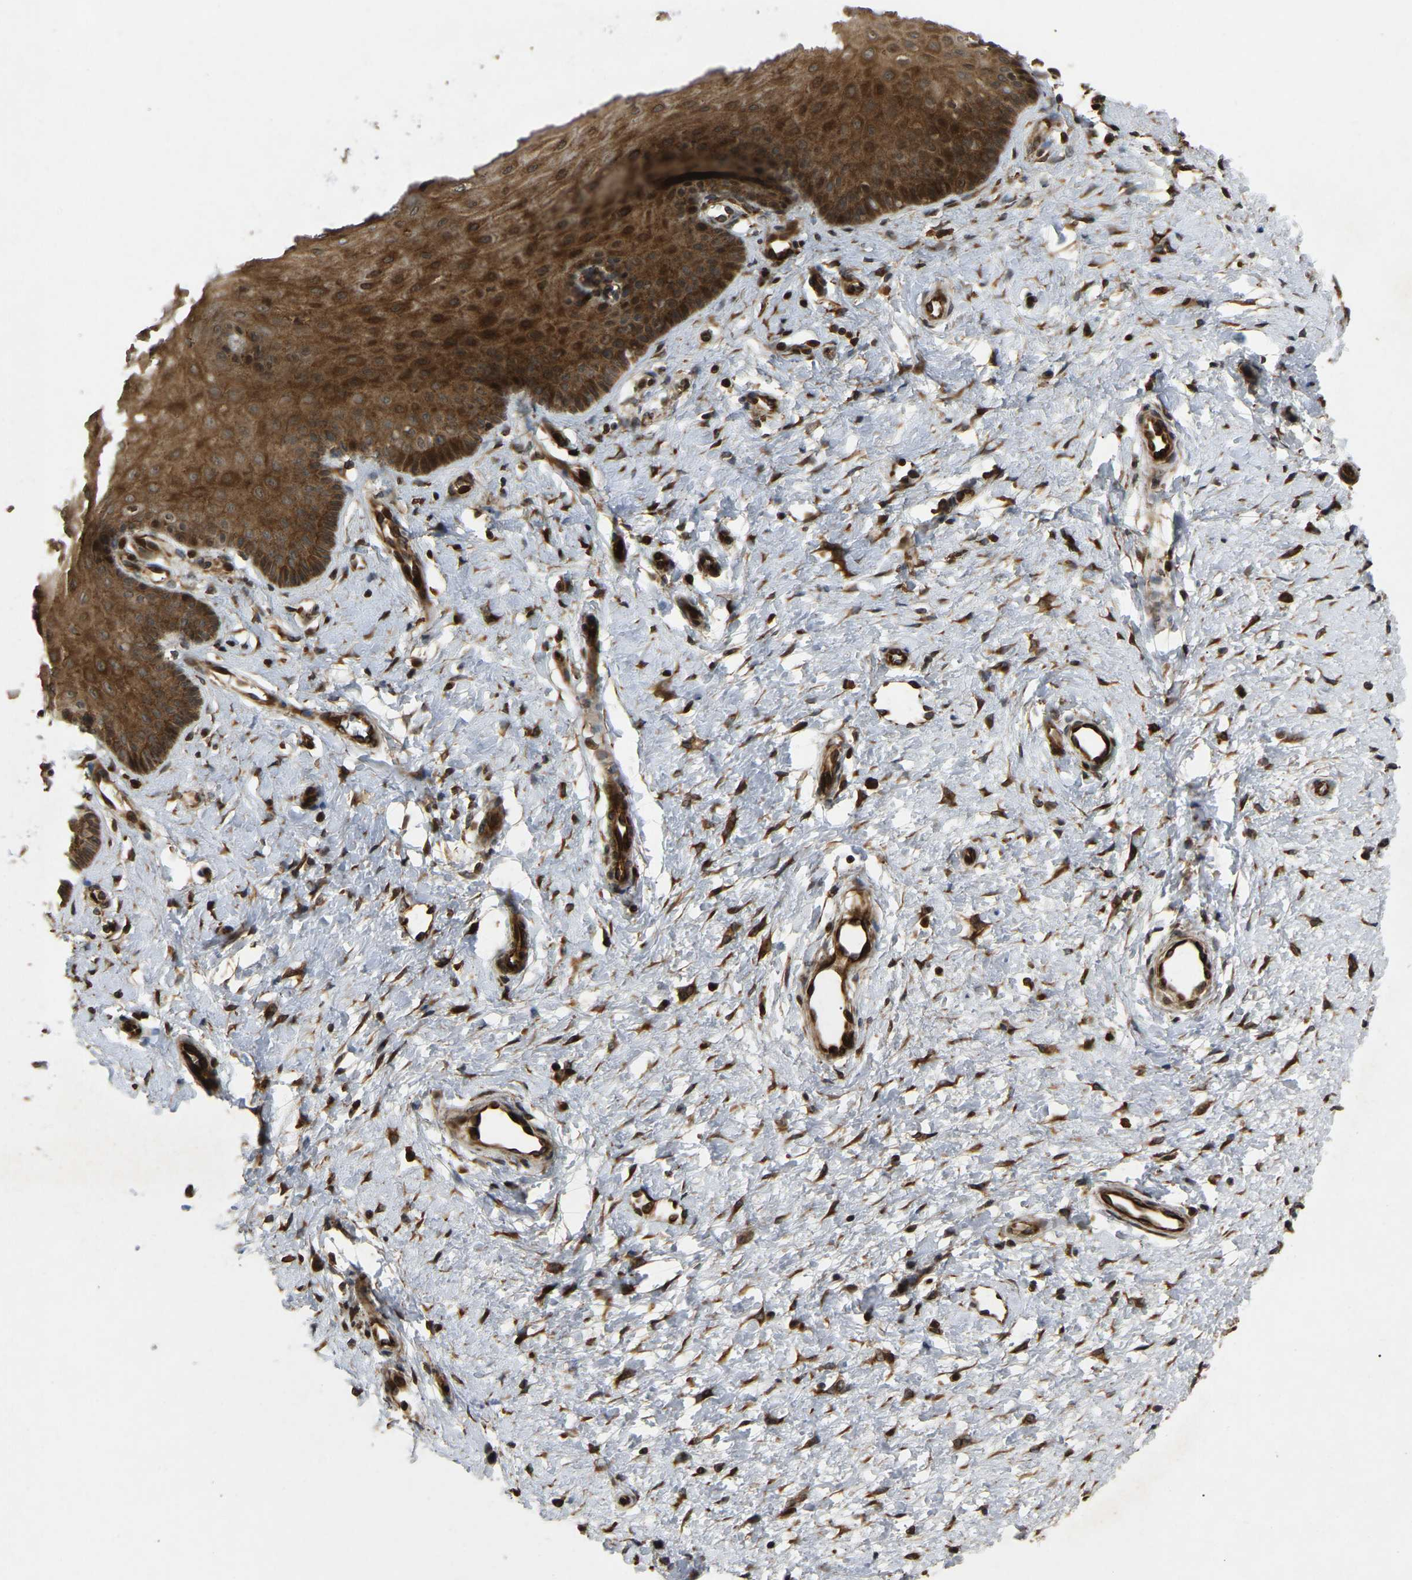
{"staining": {"intensity": "strong", "quantity": ">75%", "location": "cytoplasmic/membranous,nuclear"}, "tissue": "cervix", "cell_type": "Squamous epithelial cells", "image_type": "normal", "snomed": [{"axis": "morphology", "description": "Normal tissue, NOS"}, {"axis": "topography", "description": "Cervix"}], "caption": "IHC (DAB) staining of unremarkable human cervix displays strong cytoplasmic/membranous,nuclear protein expression in approximately >75% of squamous epithelial cells. (Stains: DAB (3,3'-diaminobenzidine) in brown, nuclei in blue, Microscopy: brightfield microscopy at high magnification).", "gene": "KIAA1549", "patient": {"sex": "female", "age": 55}}